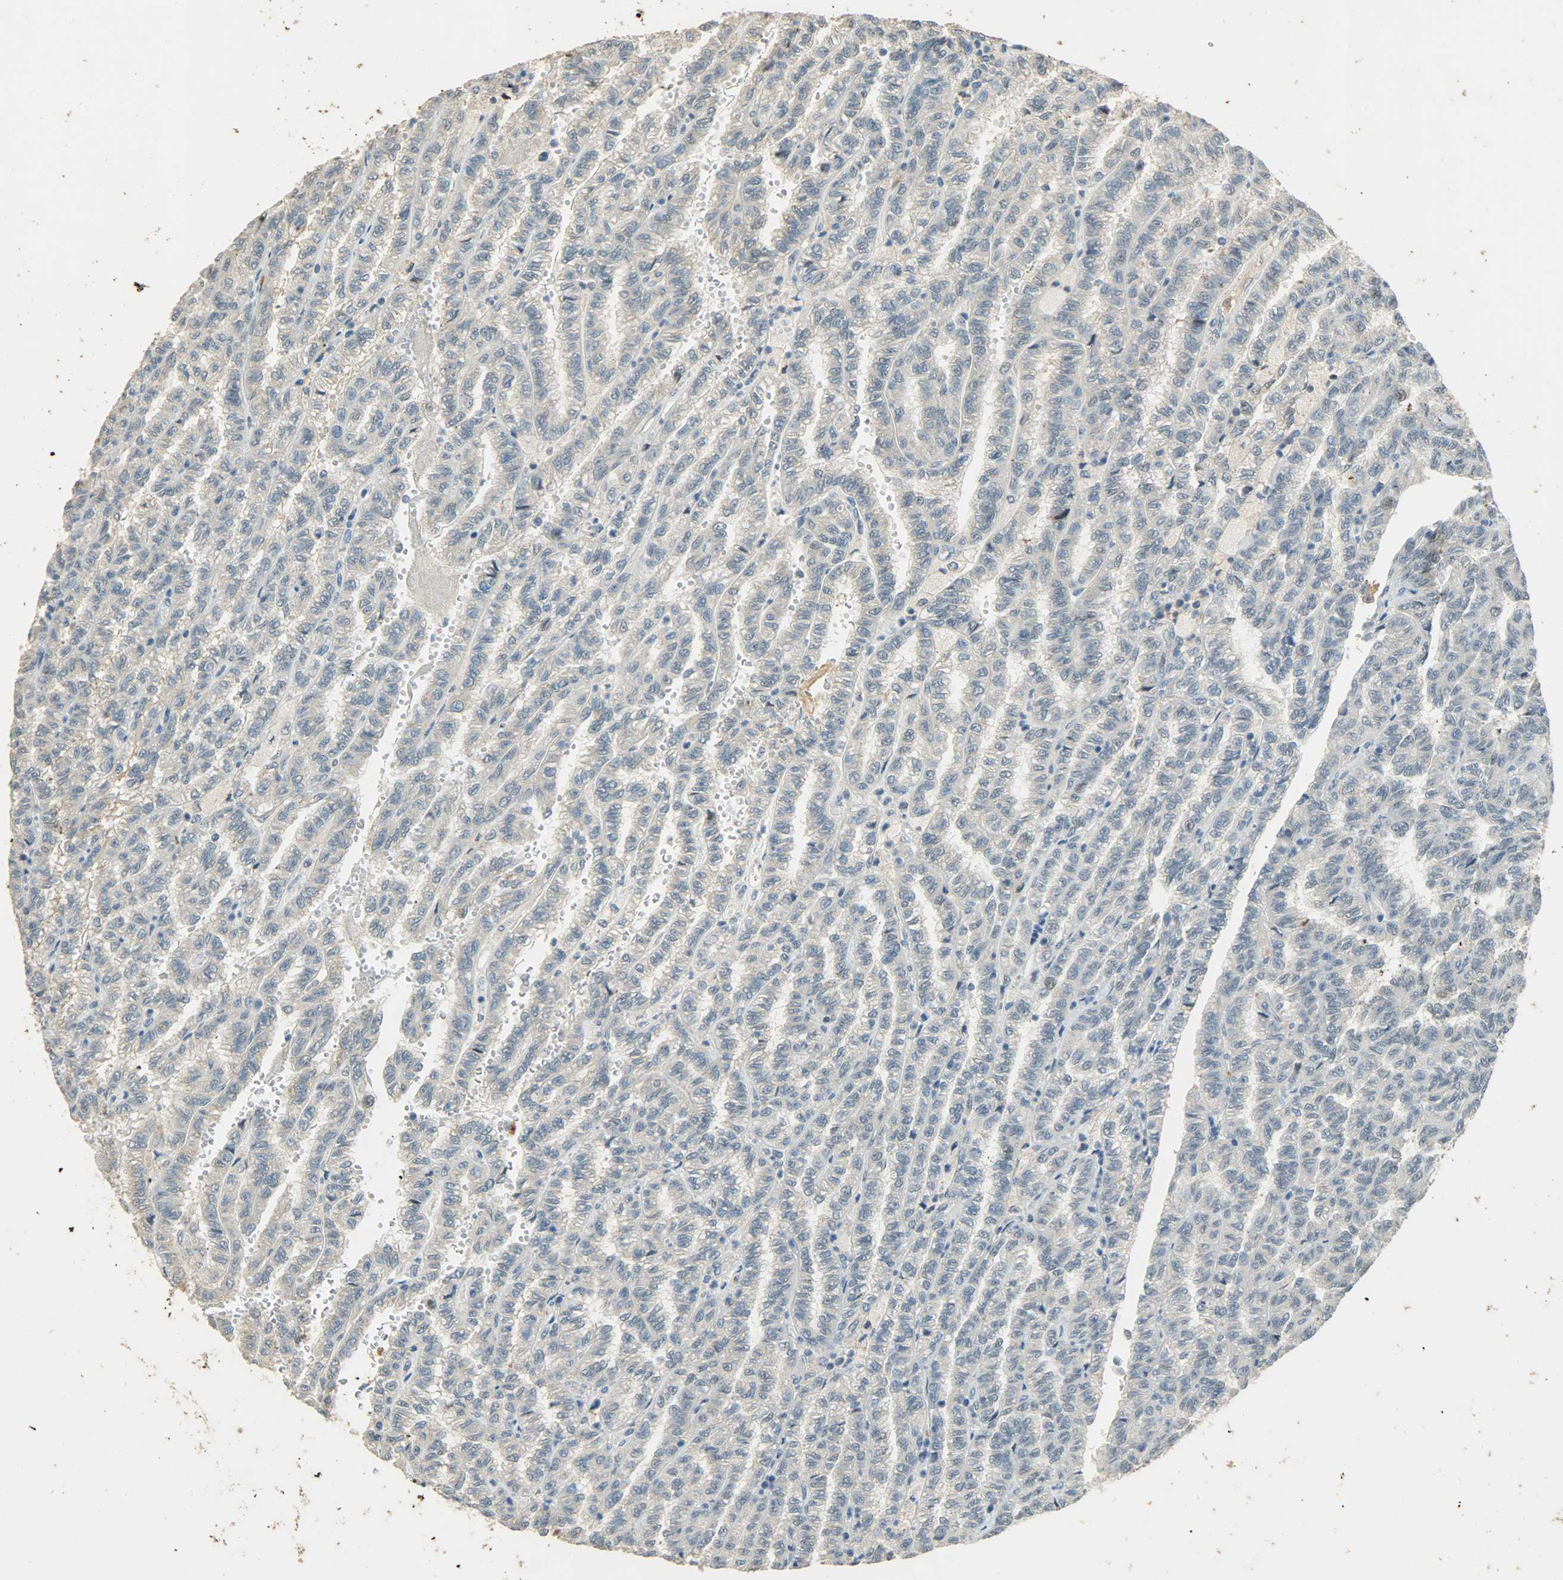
{"staining": {"intensity": "weak", "quantity": ">75%", "location": "cytoplasmic/membranous"}, "tissue": "renal cancer", "cell_type": "Tumor cells", "image_type": "cancer", "snomed": [{"axis": "morphology", "description": "Inflammation, NOS"}, {"axis": "morphology", "description": "Adenocarcinoma, NOS"}, {"axis": "topography", "description": "Kidney"}], "caption": "This image displays renal cancer stained with IHC to label a protein in brown. The cytoplasmic/membranous of tumor cells show weak positivity for the protein. Nuclei are counter-stained blue.", "gene": "HDHD5", "patient": {"sex": "male", "age": 68}}